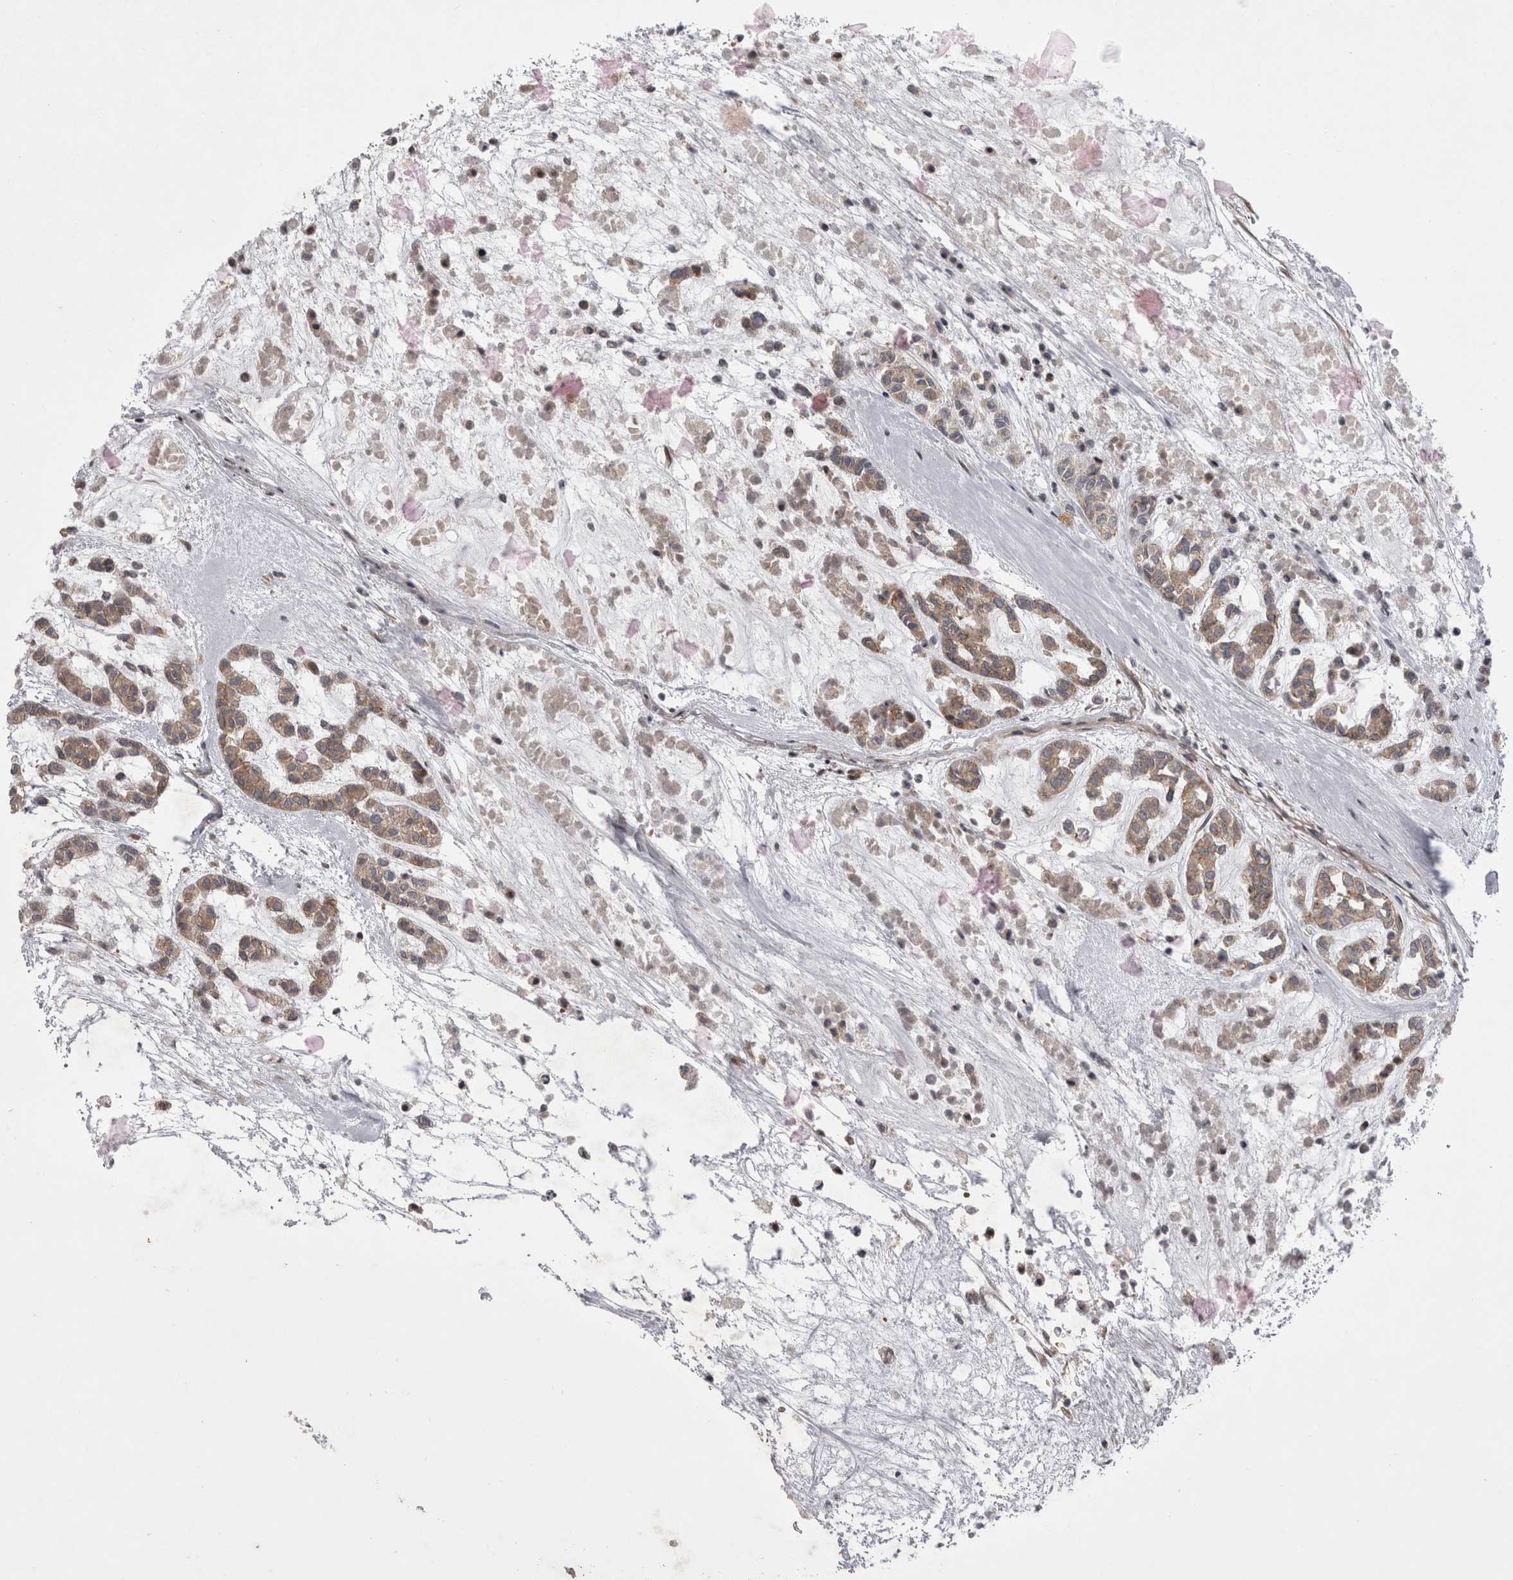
{"staining": {"intensity": "moderate", "quantity": ">75%", "location": "cytoplasmic/membranous"}, "tissue": "head and neck cancer", "cell_type": "Tumor cells", "image_type": "cancer", "snomed": [{"axis": "morphology", "description": "Adenocarcinoma, NOS"}, {"axis": "morphology", "description": "Adenoma, NOS"}, {"axis": "topography", "description": "Head-Neck"}], "caption": "Tumor cells demonstrate moderate cytoplasmic/membranous positivity in about >75% of cells in head and neck cancer (adenoma). The staining was performed using DAB to visualize the protein expression in brown, while the nuclei were stained in blue with hematoxylin (Magnification: 20x).", "gene": "NENF", "patient": {"sex": "female", "age": 55}}